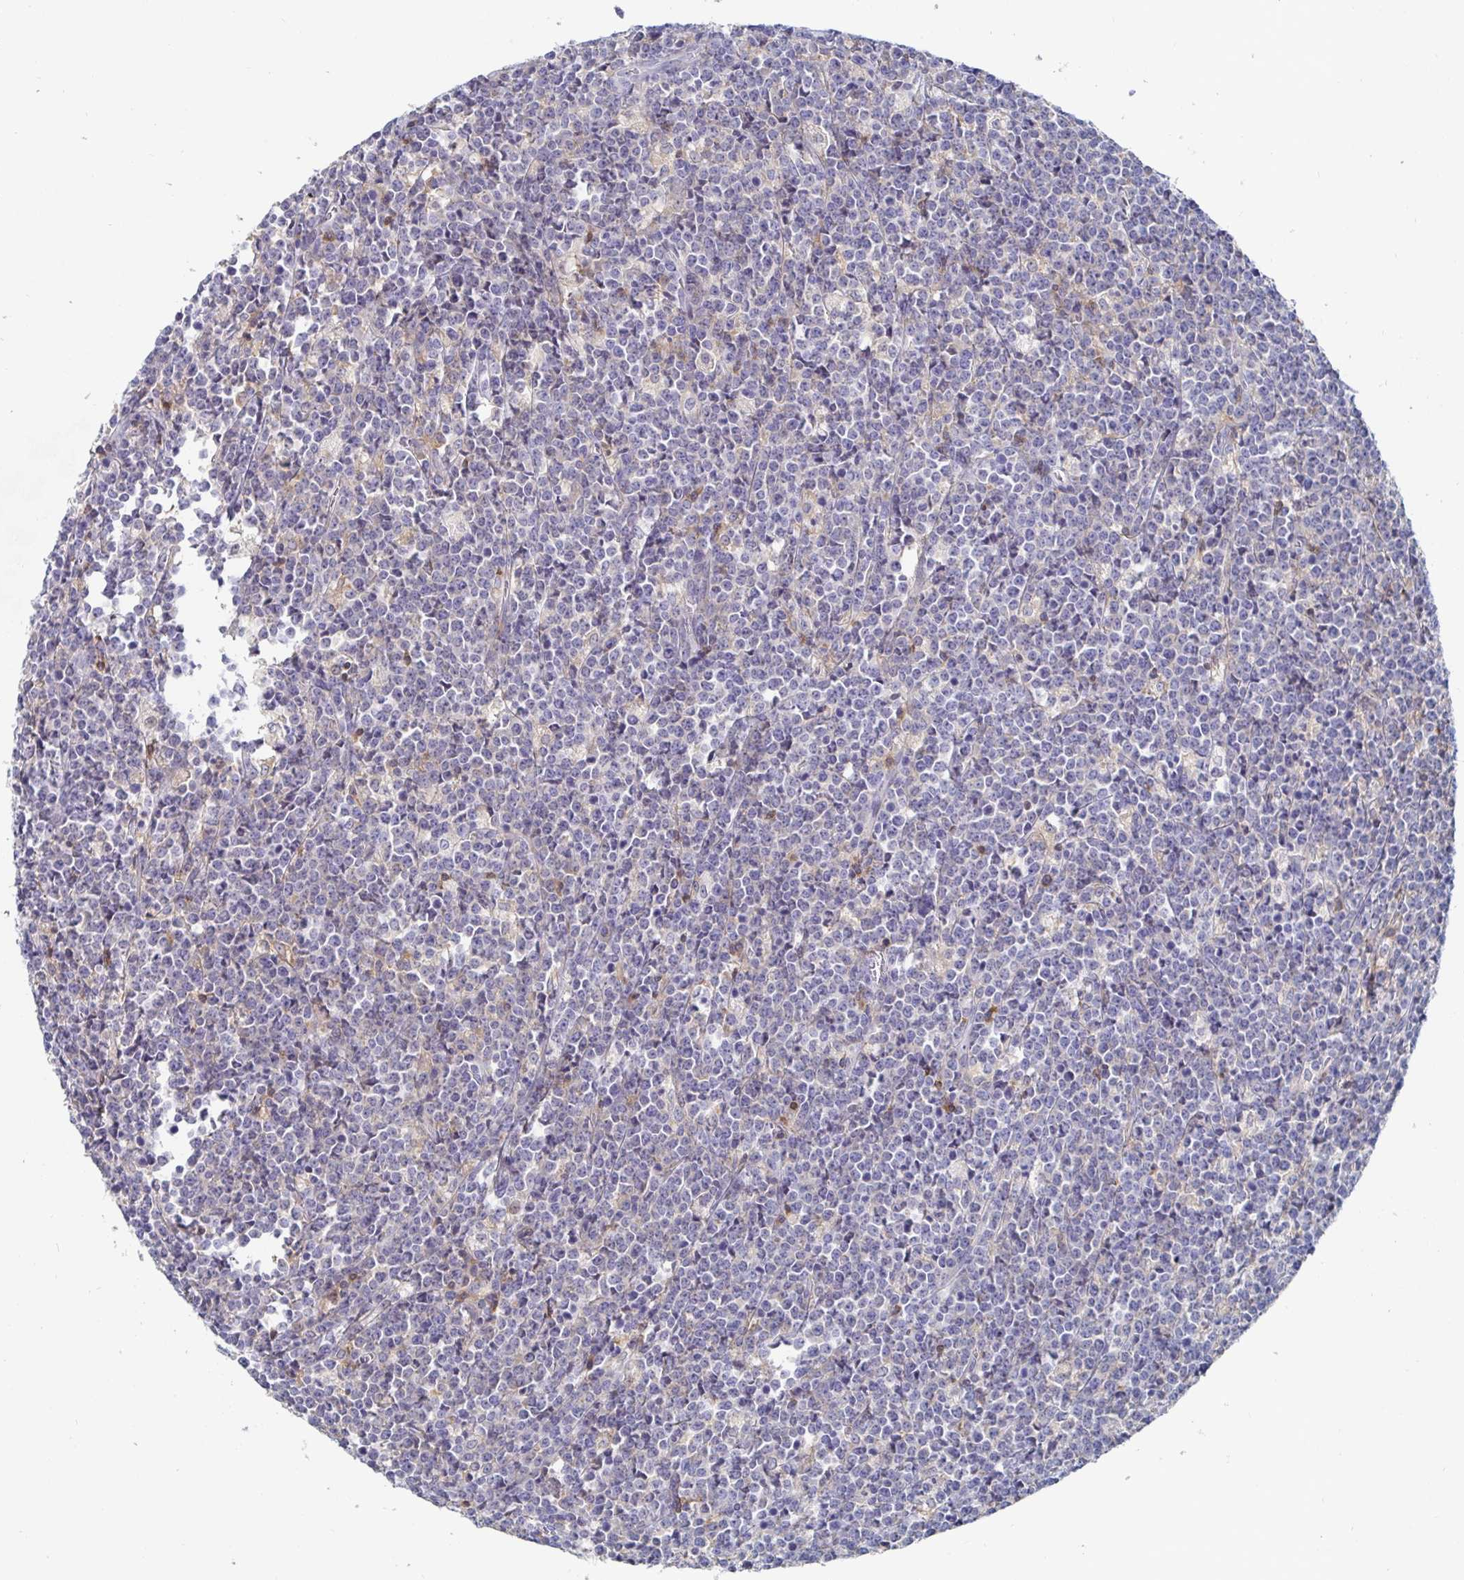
{"staining": {"intensity": "negative", "quantity": "none", "location": "none"}, "tissue": "lymphoma", "cell_type": "Tumor cells", "image_type": "cancer", "snomed": [{"axis": "morphology", "description": "Malignant lymphoma, non-Hodgkin's type, High grade"}, {"axis": "topography", "description": "Small intestine"}], "caption": "Tumor cells show no significant protein staining in lymphoma.", "gene": "PIK3CD", "patient": {"sex": "female", "age": 56}}